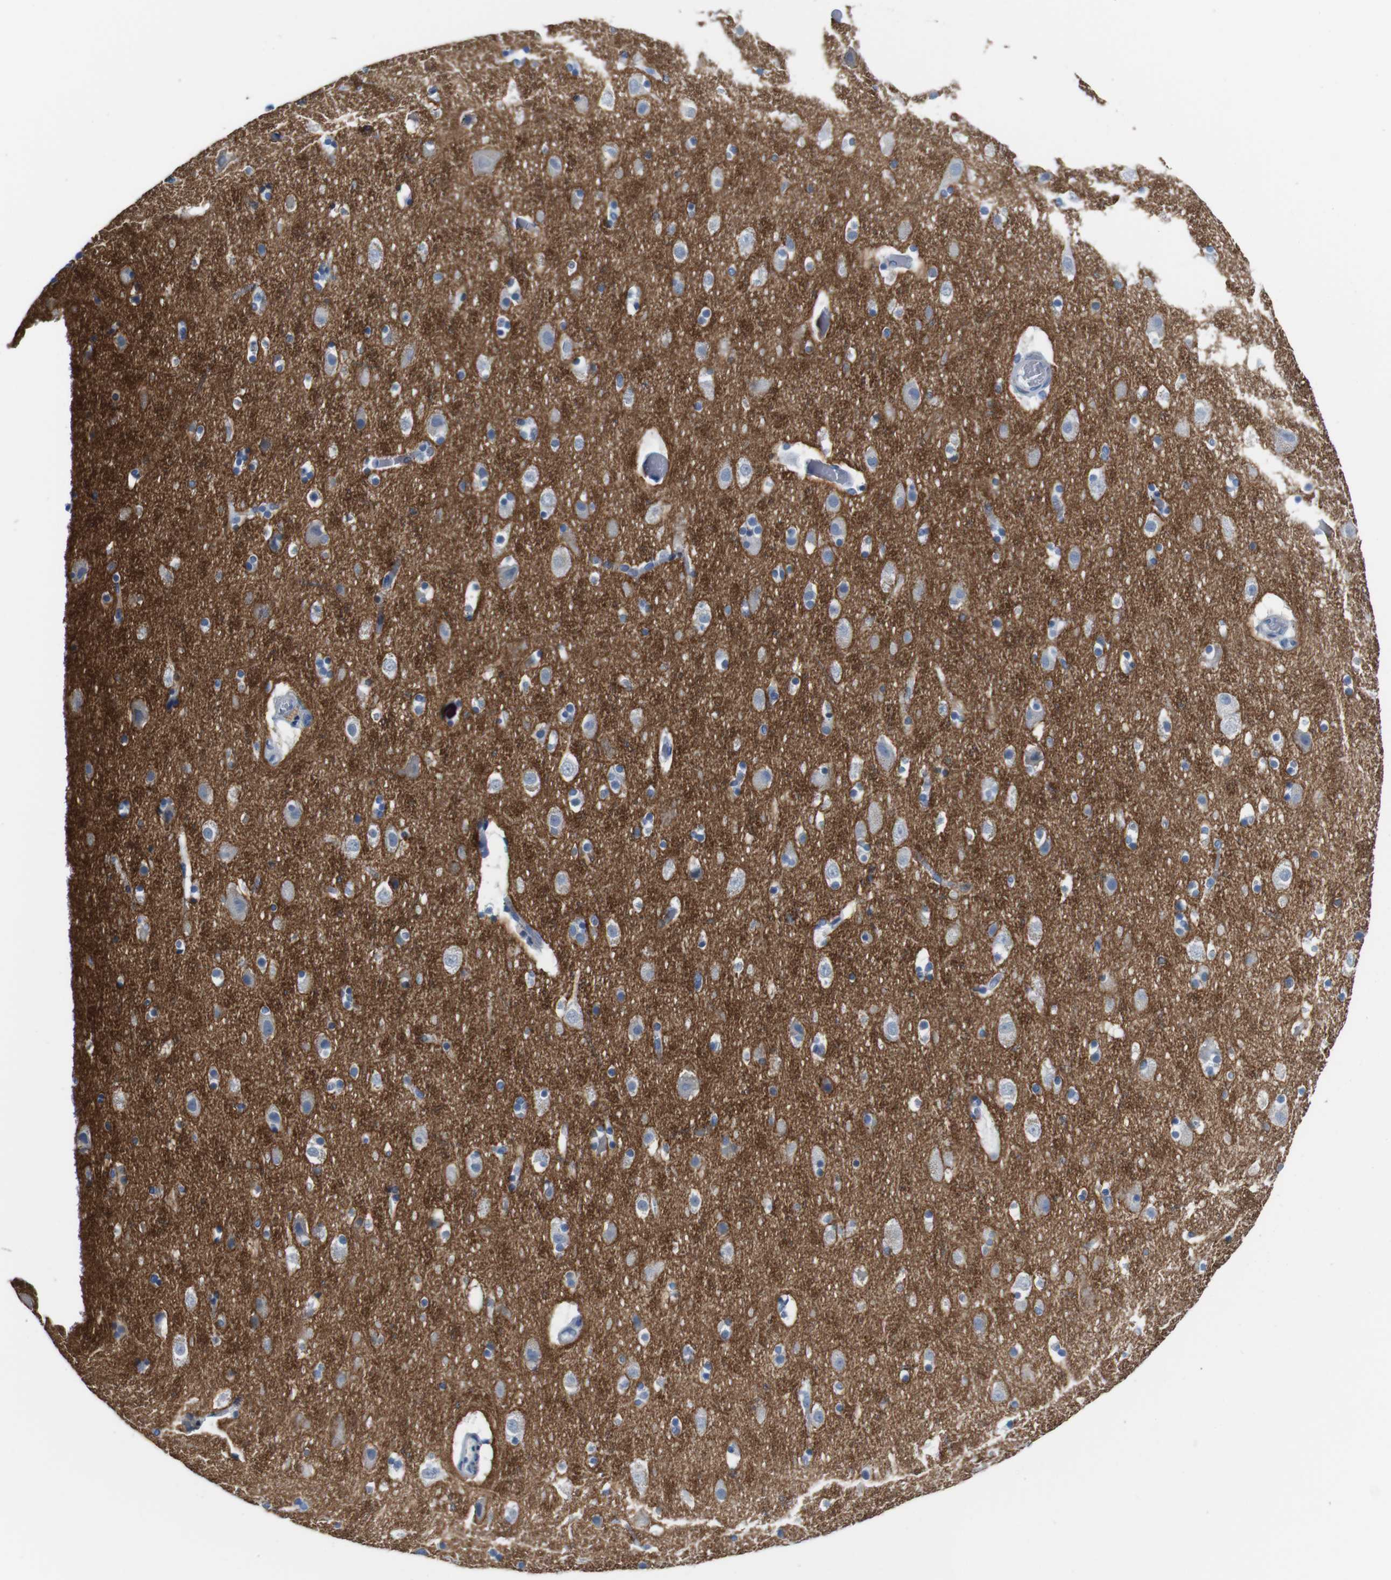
{"staining": {"intensity": "negative", "quantity": "none", "location": "none"}, "tissue": "cerebral cortex", "cell_type": "Endothelial cells", "image_type": "normal", "snomed": [{"axis": "morphology", "description": "Normal tissue, NOS"}, {"axis": "topography", "description": "Cerebral cortex"}], "caption": "An immunohistochemistry photomicrograph of benign cerebral cortex is shown. There is no staining in endothelial cells of cerebral cortex. (DAB (3,3'-diaminobenzidine) immunohistochemistry with hematoxylin counter stain).", "gene": "IGSF8", "patient": {"sex": "male", "age": 45}}